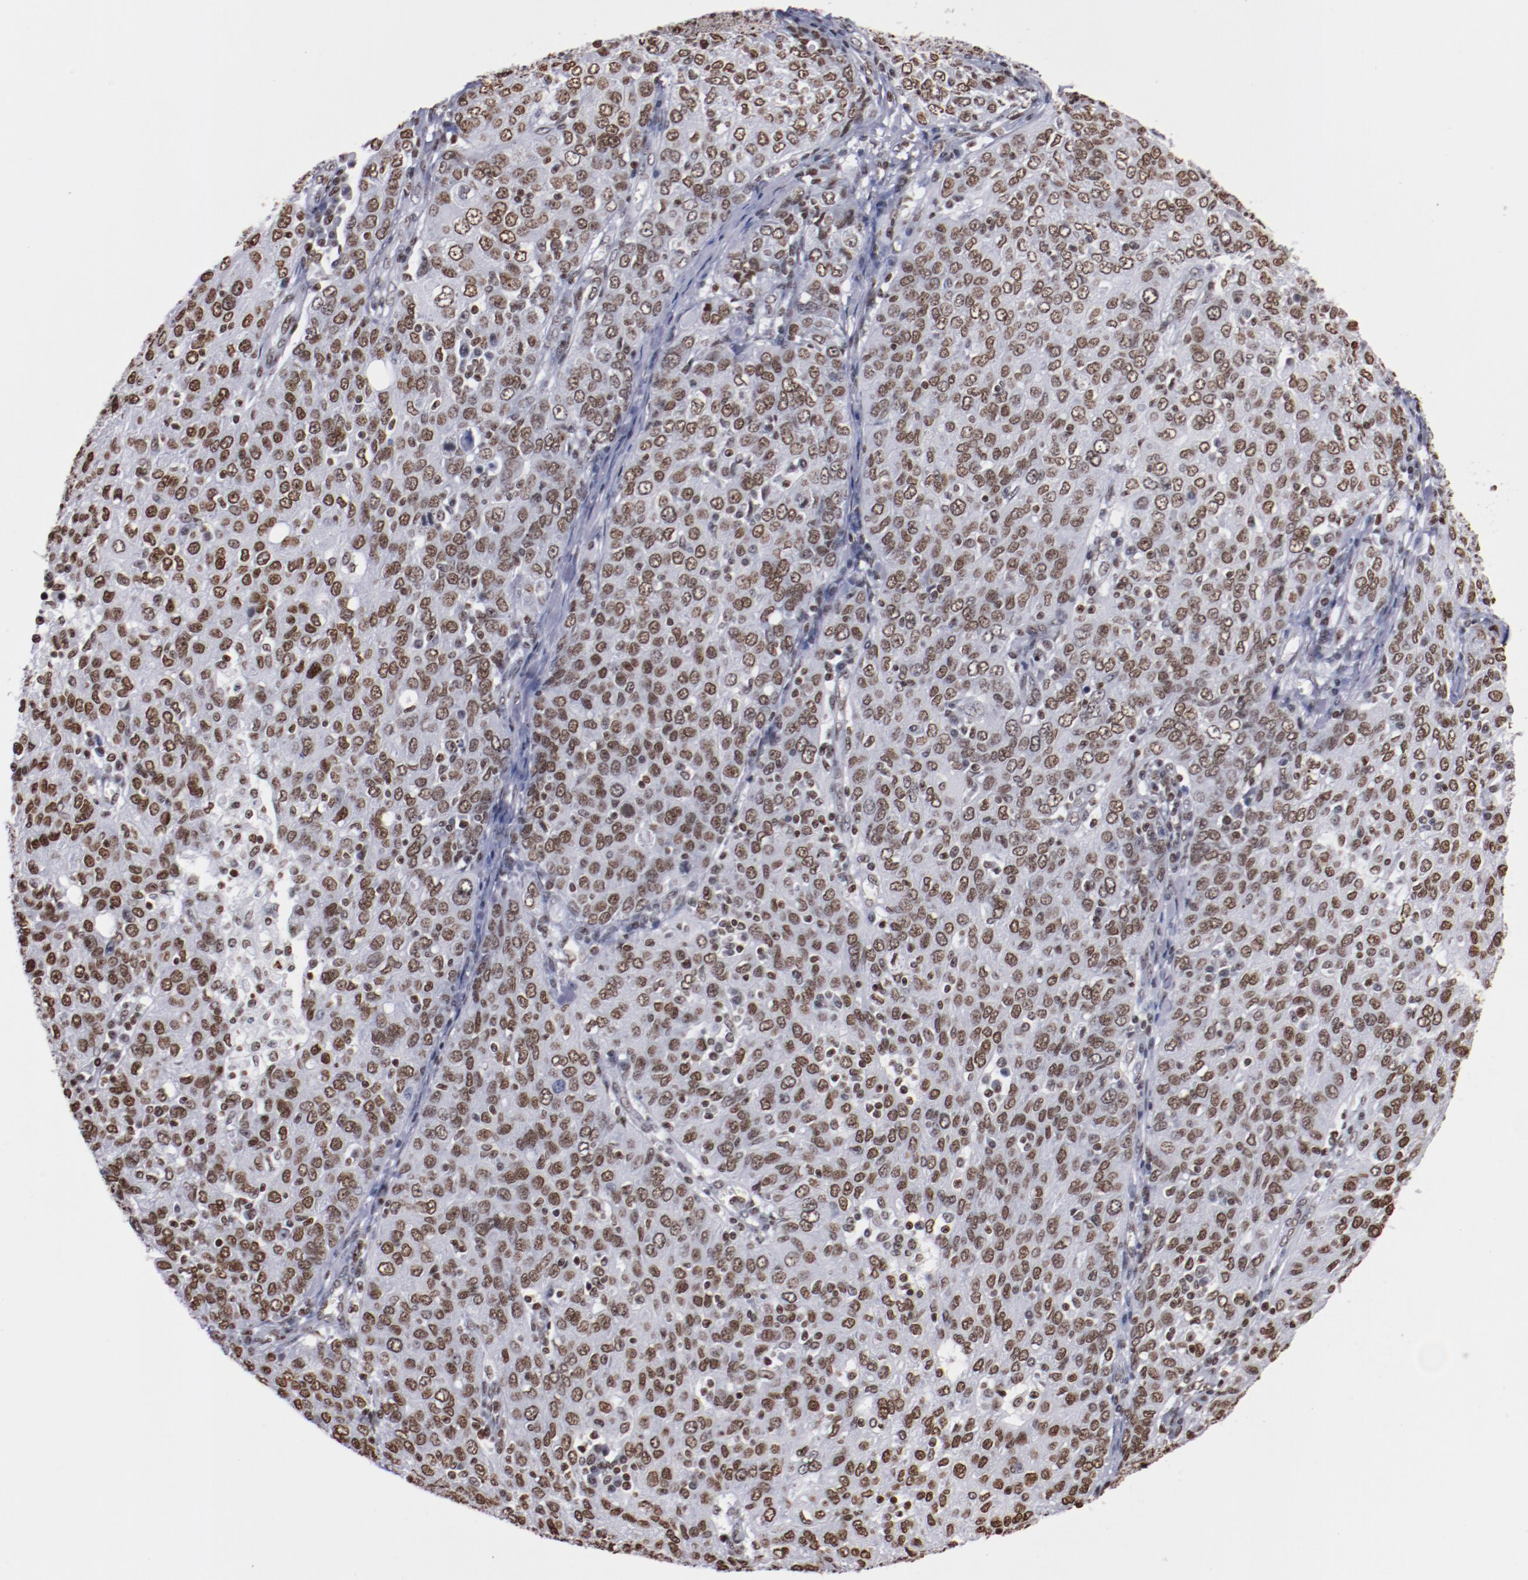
{"staining": {"intensity": "moderate", "quantity": ">75%", "location": "nuclear"}, "tissue": "ovarian cancer", "cell_type": "Tumor cells", "image_type": "cancer", "snomed": [{"axis": "morphology", "description": "Carcinoma, endometroid"}, {"axis": "topography", "description": "Ovary"}], "caption": "Moderate nuclear protein positivity is identified in about >75% of tumor cells in endometroid carcinoma (ovarian). Nuclei are stained in blue.", "gene": "IFI16", "patient": {"sex": "female", "age": 50}}